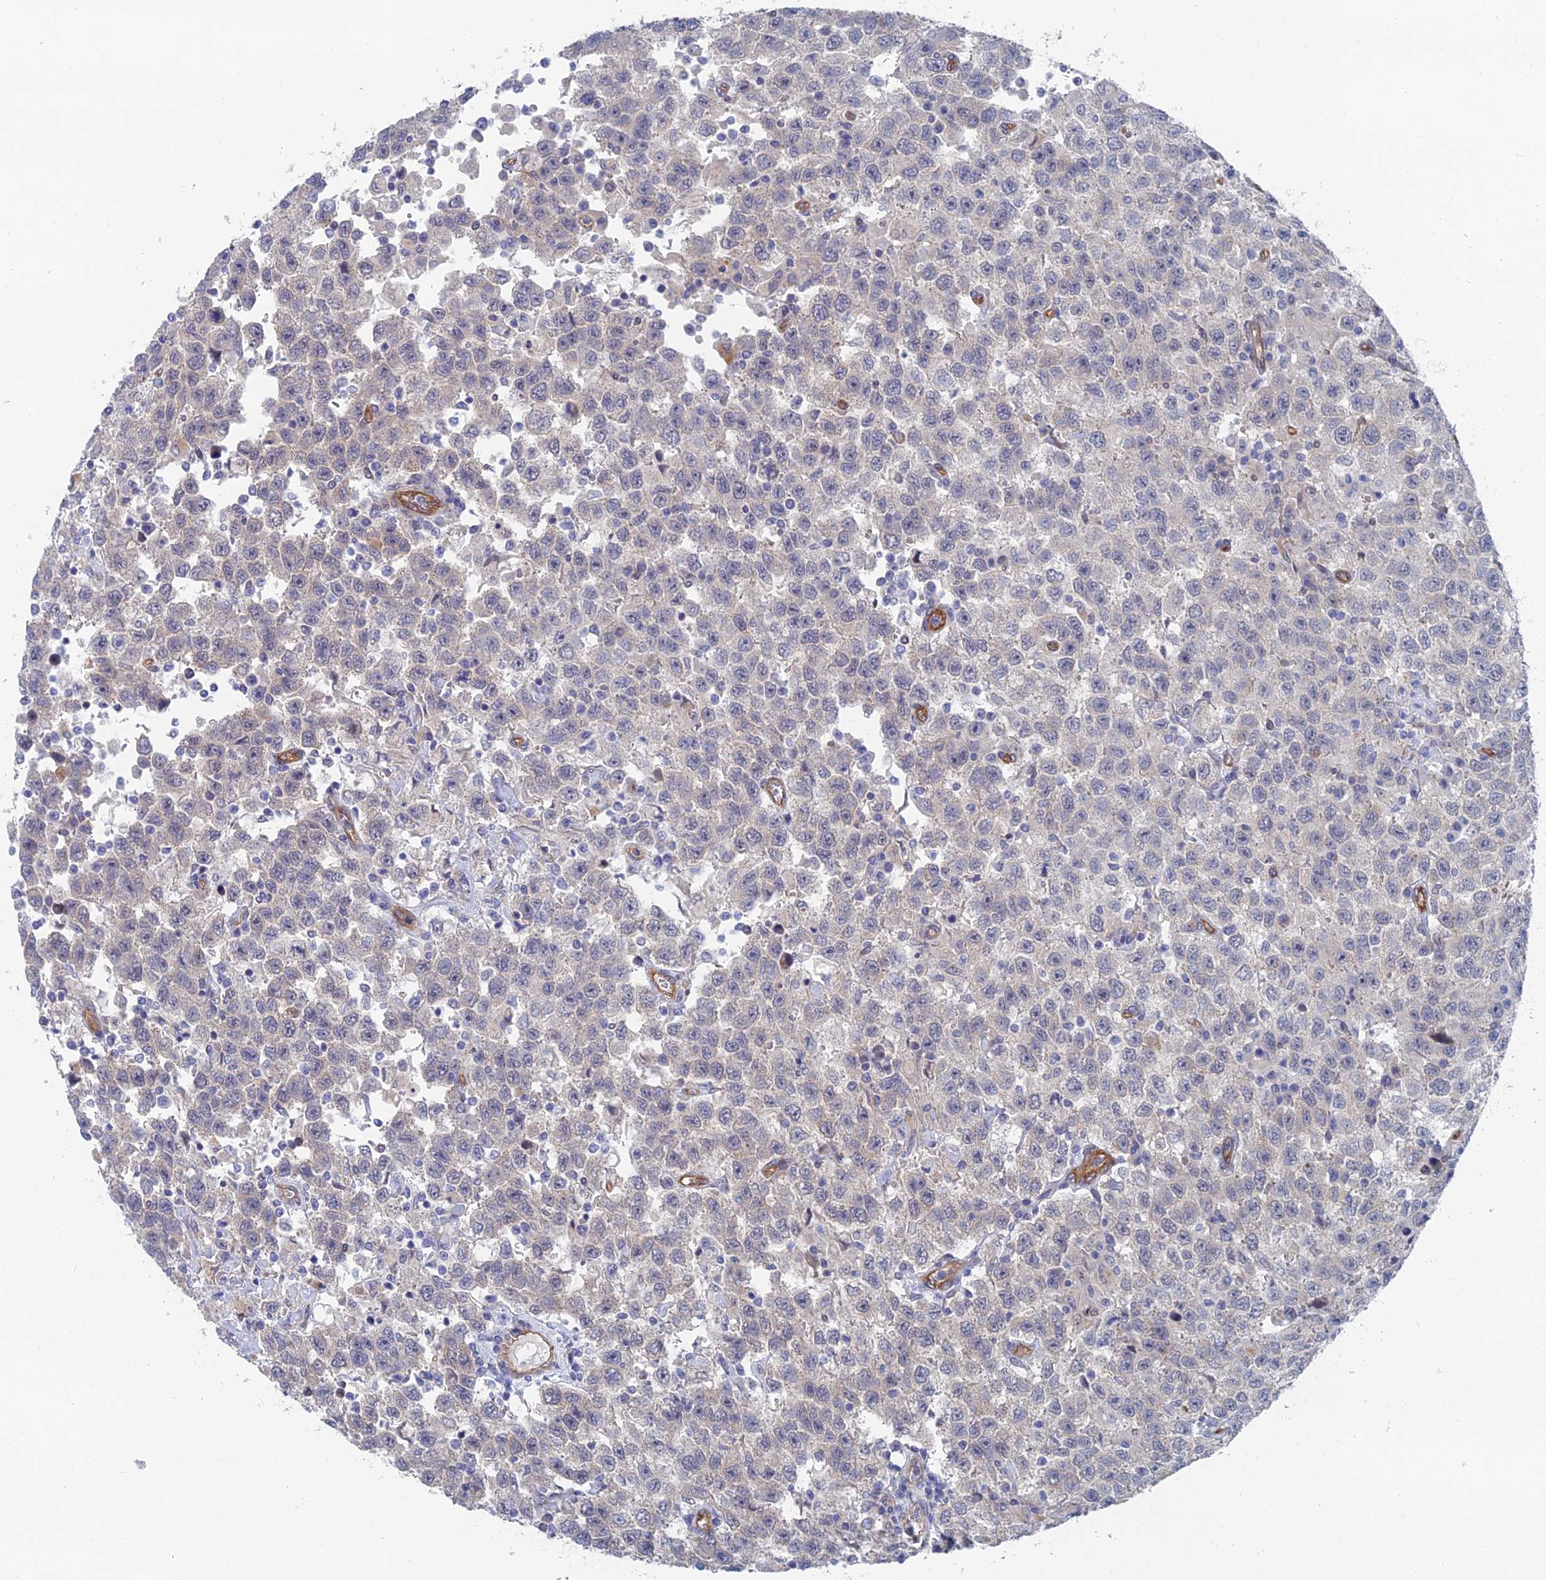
{"staining": {"intensity": "negative", "quantity": "none", "location": "none"}, "tissue": "testis cancer", "cell_type": "Tumor cells", "image_type": "cancer", "snomed": [{"axis": "morphology", "description": "Seminoma, NOS"}, {"axis": "topography", "description": "Testis"}], "caption": "Tumor cells show no significant staining in seminoma (testis).", "gene": "ARAP3", "patient": {"sex": "male", "age": 41}}